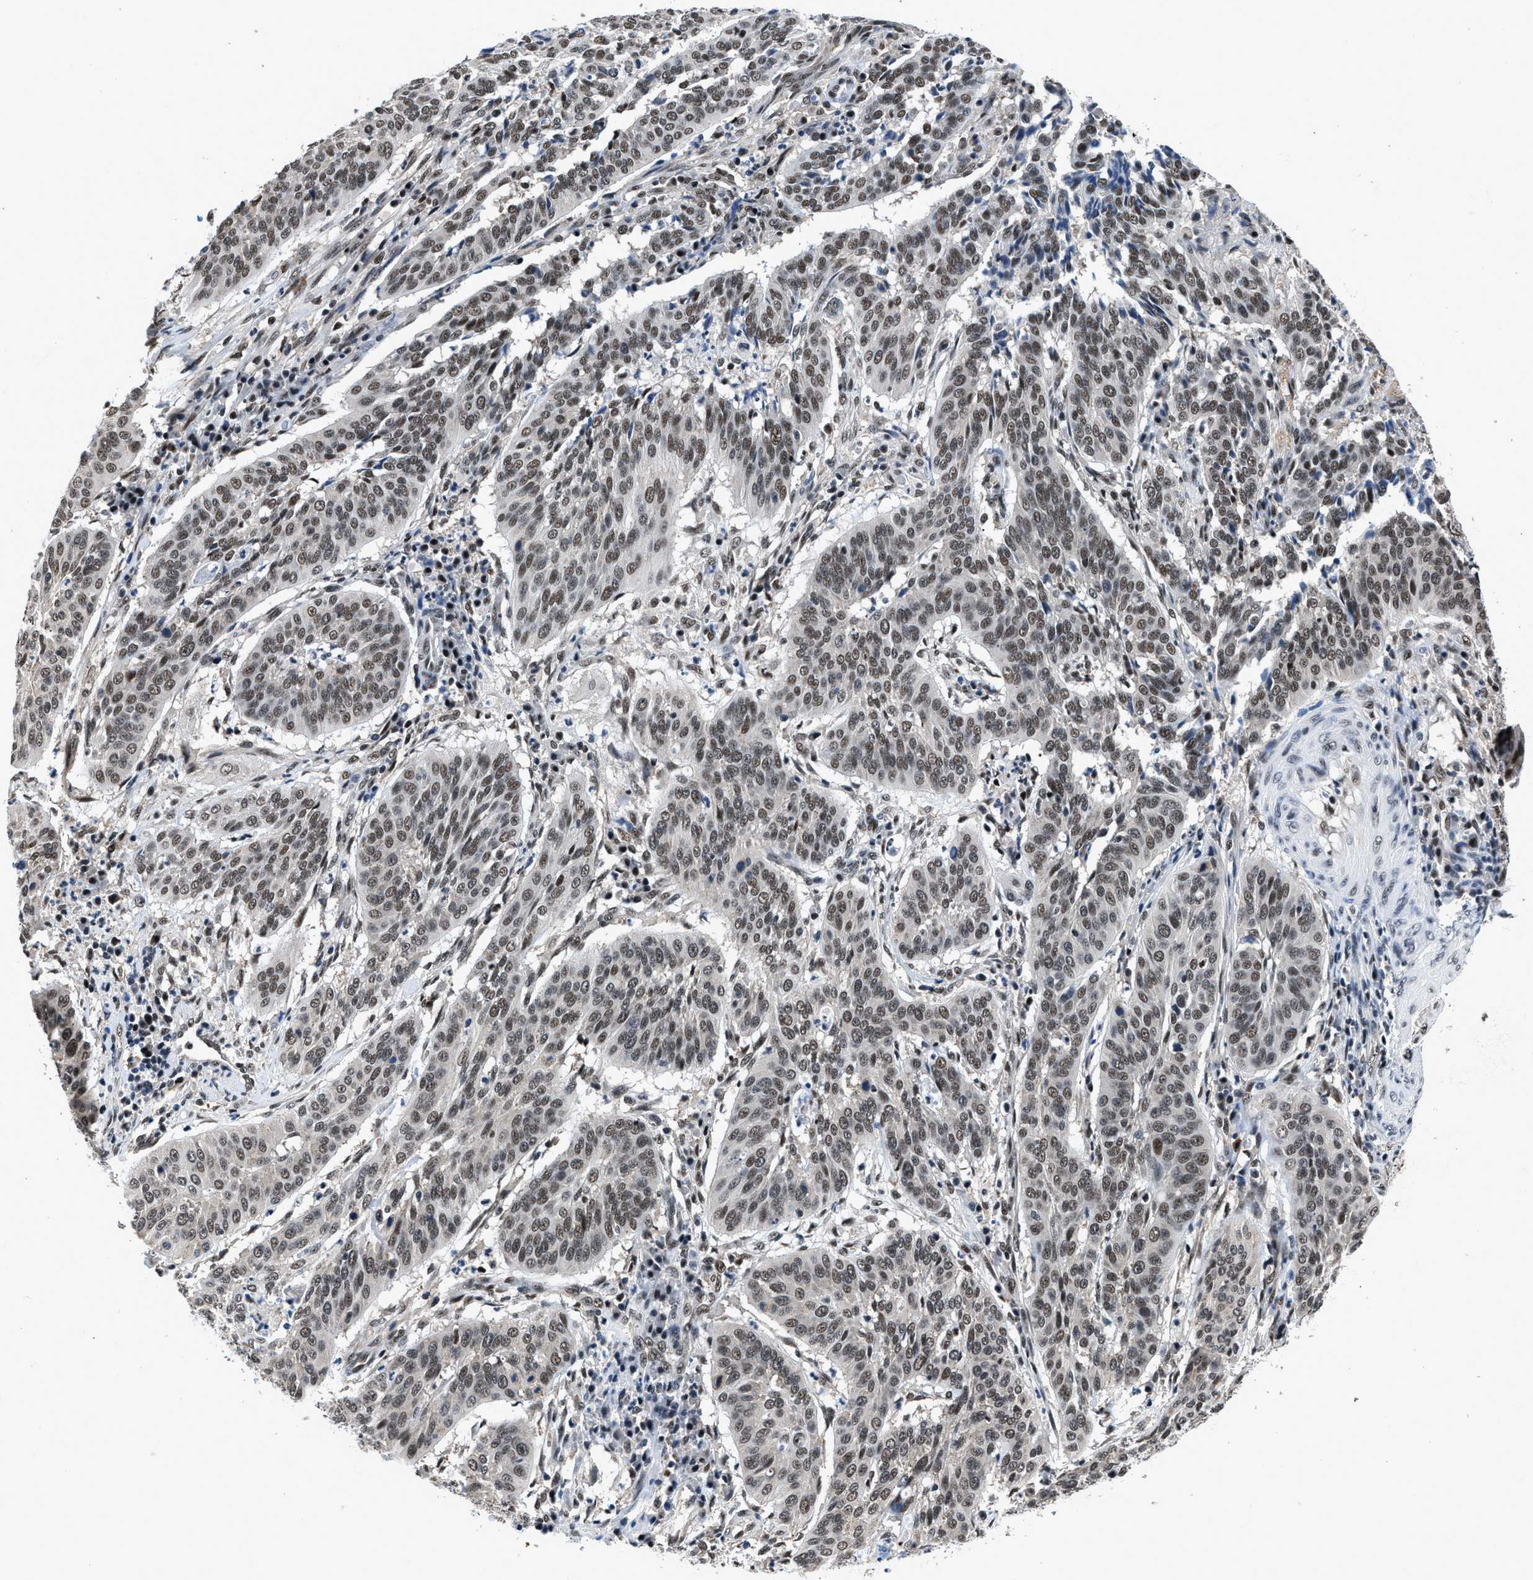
{"staining": {"intensity": "strong", "quantity": ">75%", "location": "nuclear"}, "tissue": "cervical cancer", "cell_type": "Tumor cells", "image_type": "cancer", "snomed": [{"axis": "morphology", "description": "Normal tissue, NOS"}, {"axis": "morphology", "description": "Squamous cell carcinoma, NOS"}, {"axis": "topography", "description": "Cervix"}], "caption": "The immunohistochemical stain labels strong nuclear positivity in tumor cells of cervical cancer tissue. The staining was performed using DAB, with brown indicating positive protein expression. Nuclei are stained blue with hematoxylin.", "gene": "HNRNPH2", "patient": {"sex": "female", "age": 39}}